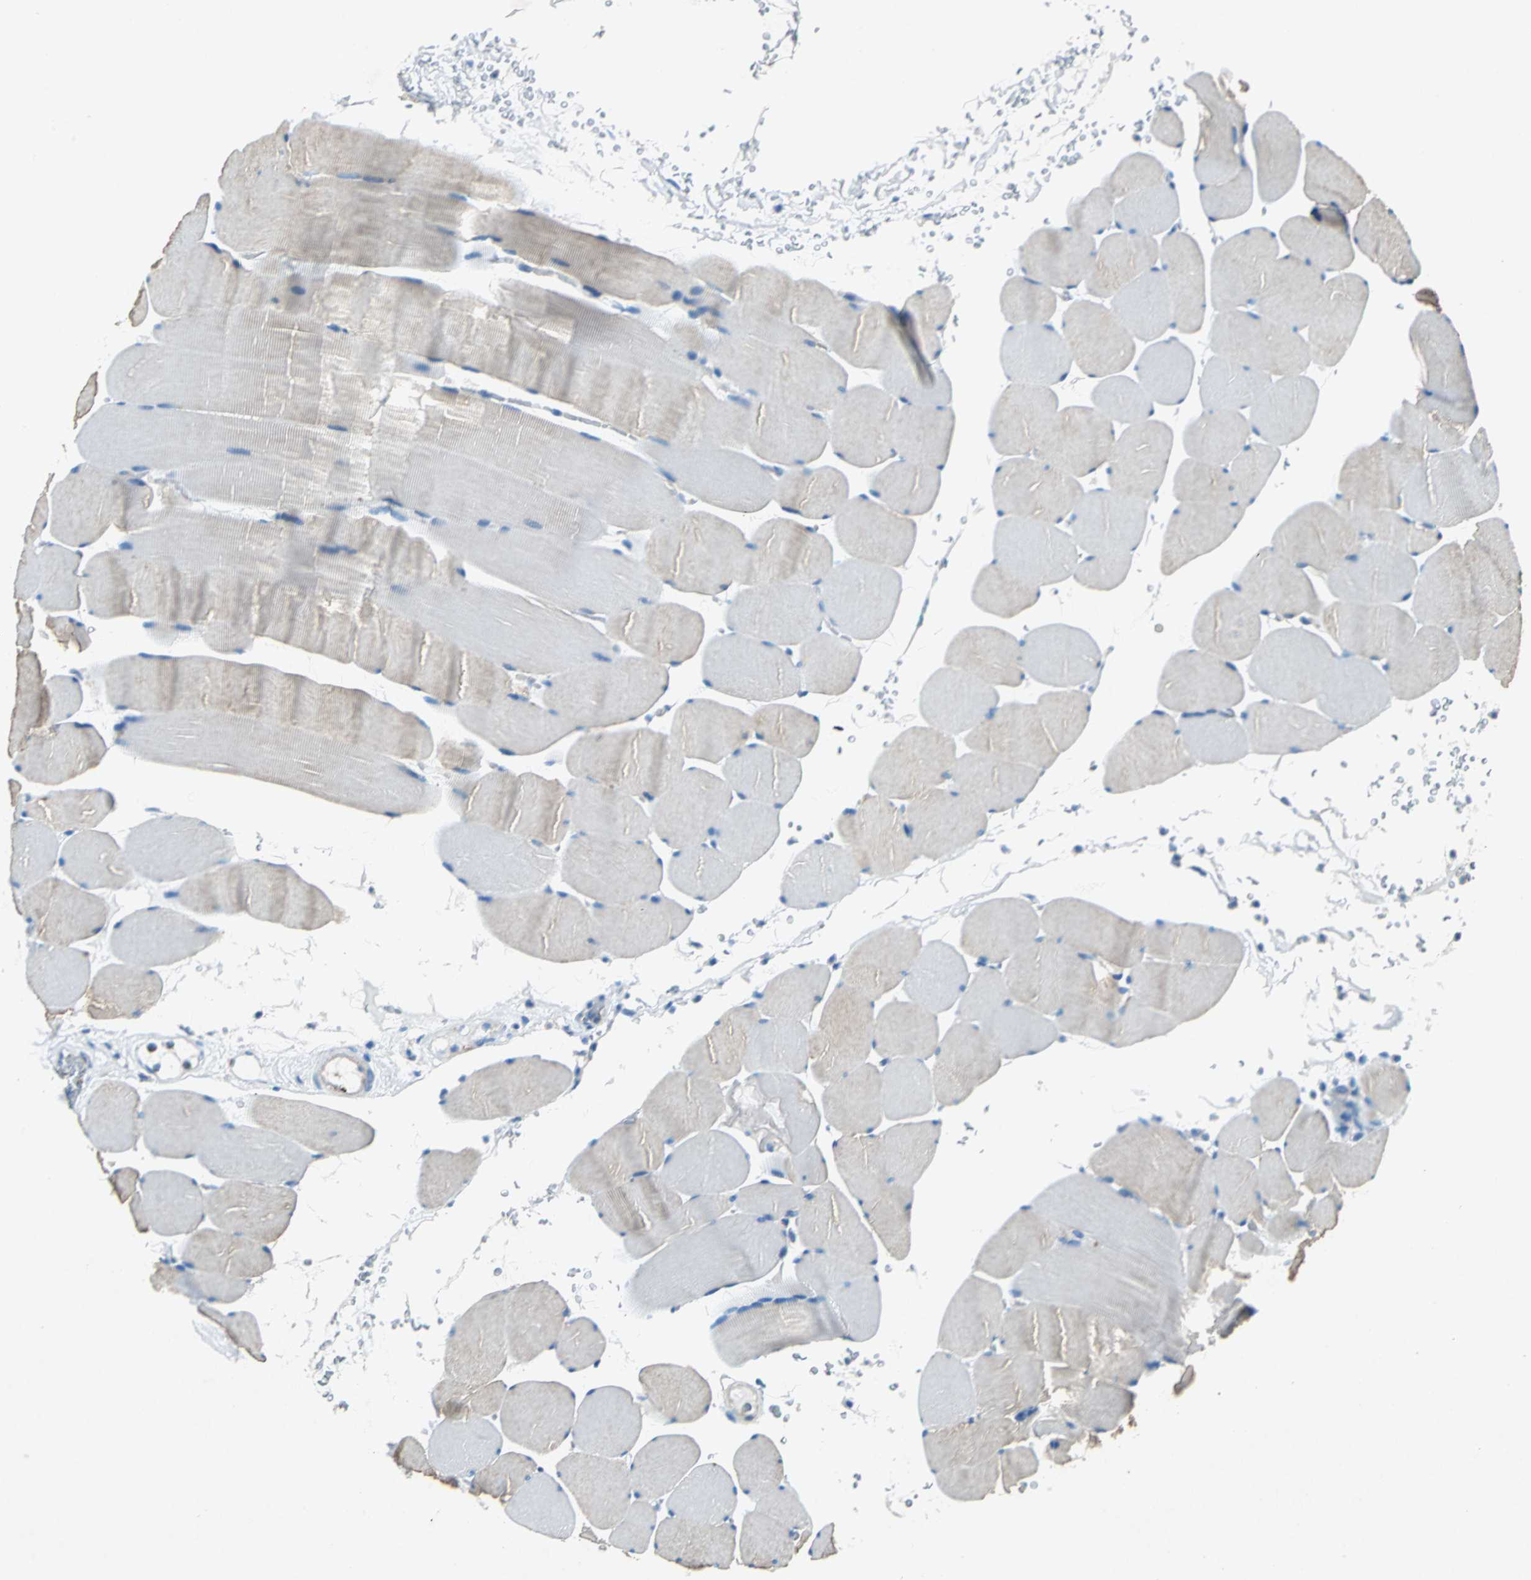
{"staining": {"intensity": "weak", "quantity": "<25%", "location": "cytoplasmic/membranous"}, "tissue": "skeletal muscle", "cell_type": "Myocytes", "image_type": "normal", "snomed": [{"axis": "morphology", "description": "Normal tissue, NOS"}, {"axis": "topography", "description": "Skeletal muscle"}], "caption": "DAB immunohistochemical staining of normal skeletal muscle displays no significant positivity in myocytes.", "gene": "RPS13", "patient": {"sex": "male", "age": 62}}